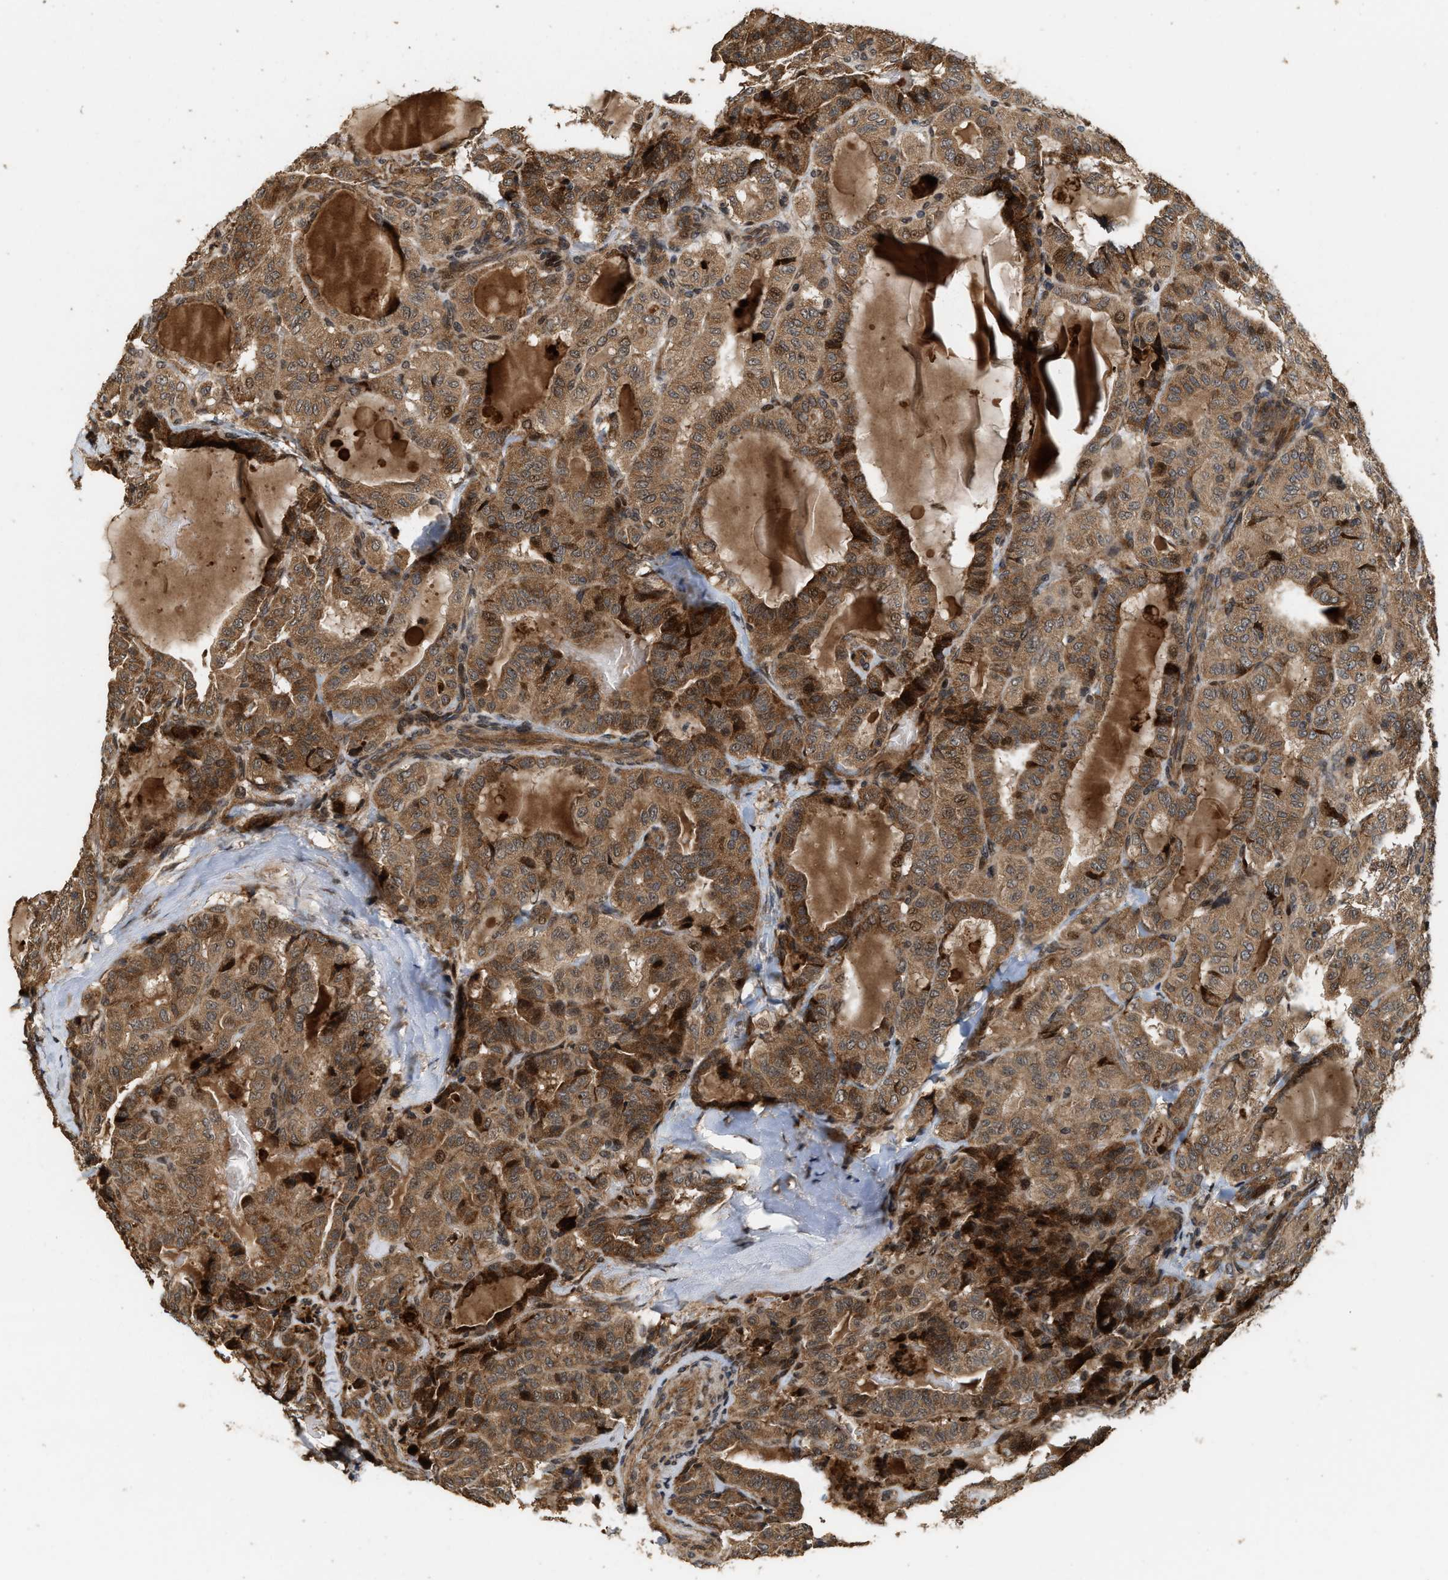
{"staining": {"intensity": "moderate", "quantity": ">75%", "location": "cytoplasmic/membranous,nuclear"}, "tissue": "thyroid cancer", "cell_type": "Tumor cells", "image_type": "cancer", "snomed": [{"axis": "morphology", "description": "Papillary adenocarcinoma, NOS"}, {"axis": "topography", "description": "Thyroid gland"}], "caption": "Protein staining of papillary adenocarcinoma (thyroid) tissue shows moderate cytoplasmic/membranous and nuclear expression in approximately >75% of tumor cells.", "gene": "ELP2", "patient": {"sex": "male", "age": 77}}